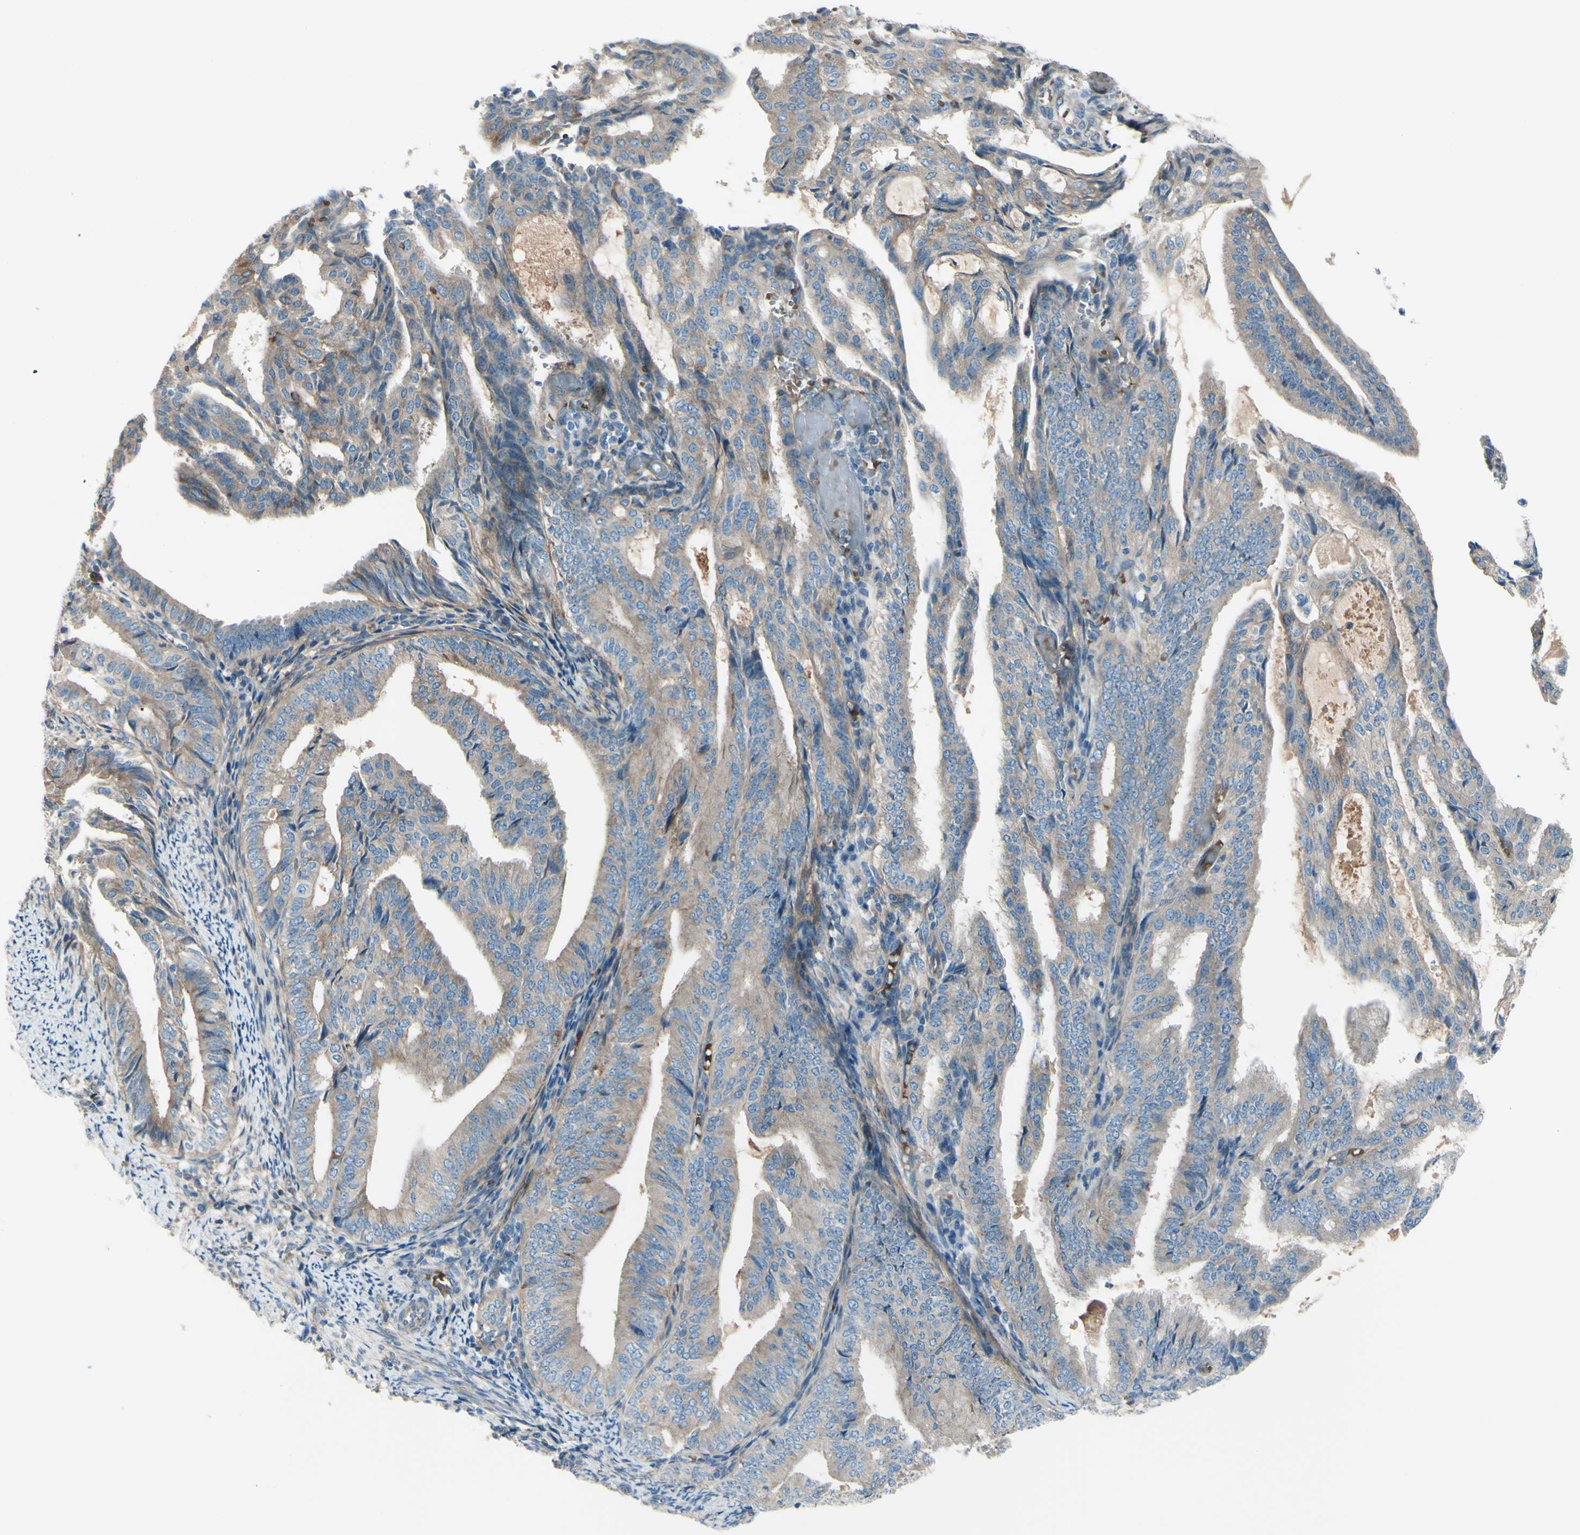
{"staining": {"intensity": "moderate", "quantity": ">75%", "location": "cytoplasmic/membranous"}, "tissue": "endometrial cancer", "cell_type": "Tumor cells", "image_type": "cancer", "snomed": [{"axis": "morphology", "description": "Adenocarcinoma, NOS"}, {"axis": "topography", "description": "Endometrium"}], "caption": "This photomicrograph reveals IHC staining of endometrial cancer (adenocarcinoma), with medium moderate cytoplasmic/membranous positivity in approximately >75% of tumor cells.", "gene": "PCDHGA2", "patient": {"sex": "female", "age": 58}}